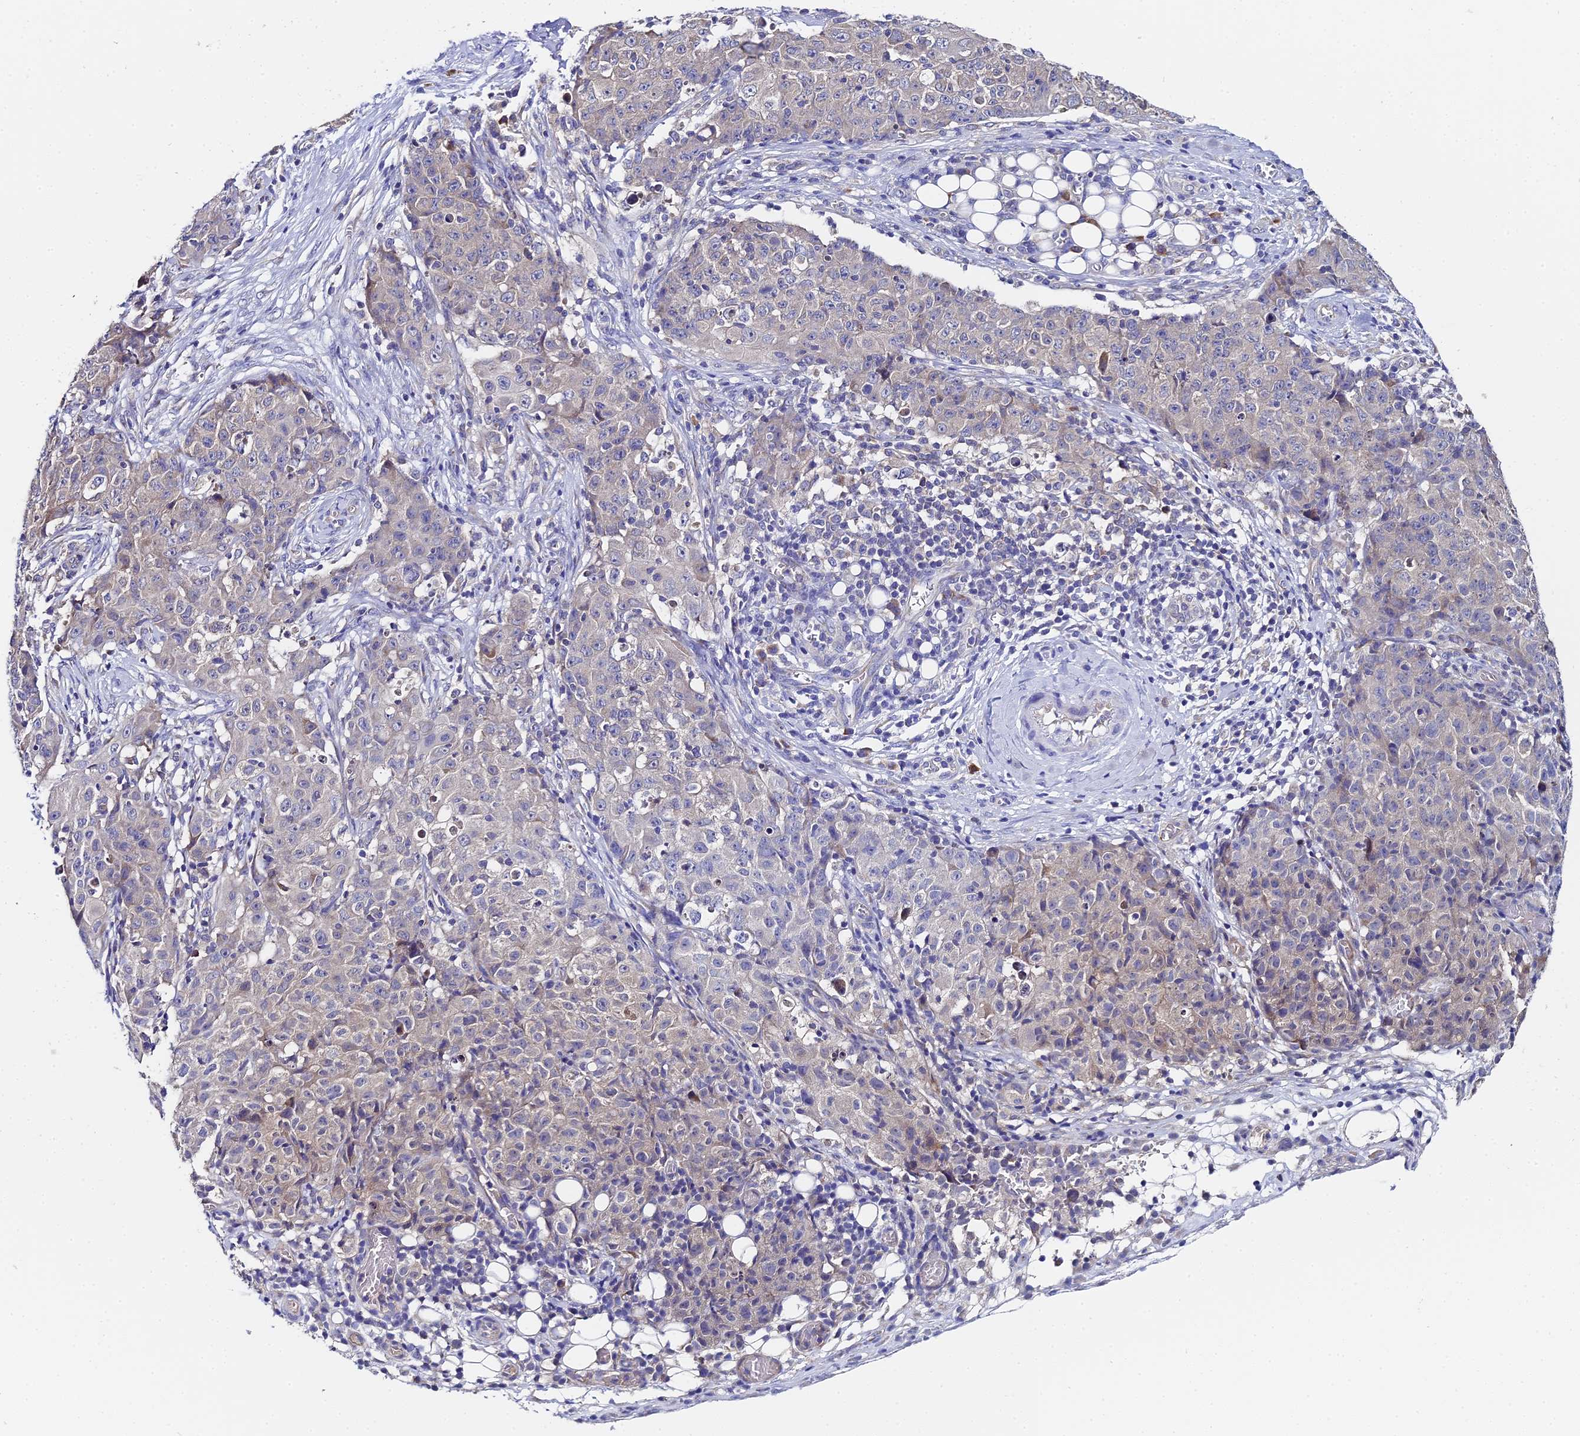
{"staining": {"intensity": "negative", "quantity": "none", "location": "none"}, "tissue": "ovarian cancer", "cell_type": "Tumor cells", "image_type": "cancer", "snomed": [{"axis": "morphology", "description": "Carcinoma, endometroid"}, {"axis": "topography", "description": "Ovary"}], "caption": "Immunohistochemistry (IHC) photomicrograph of neoplastic tissue: ovarian cancer (endometroid carcinoma) stained with DAB exhibits no significant protein expression in tumor cells. (DAB (3,3'-diaminobenzidine) immunohistochemistry (IHC) visualized using brightfield microscopy, high magnification).", "gene": "UBE2L3", "patient": {"sex": "female", "age": 42}}